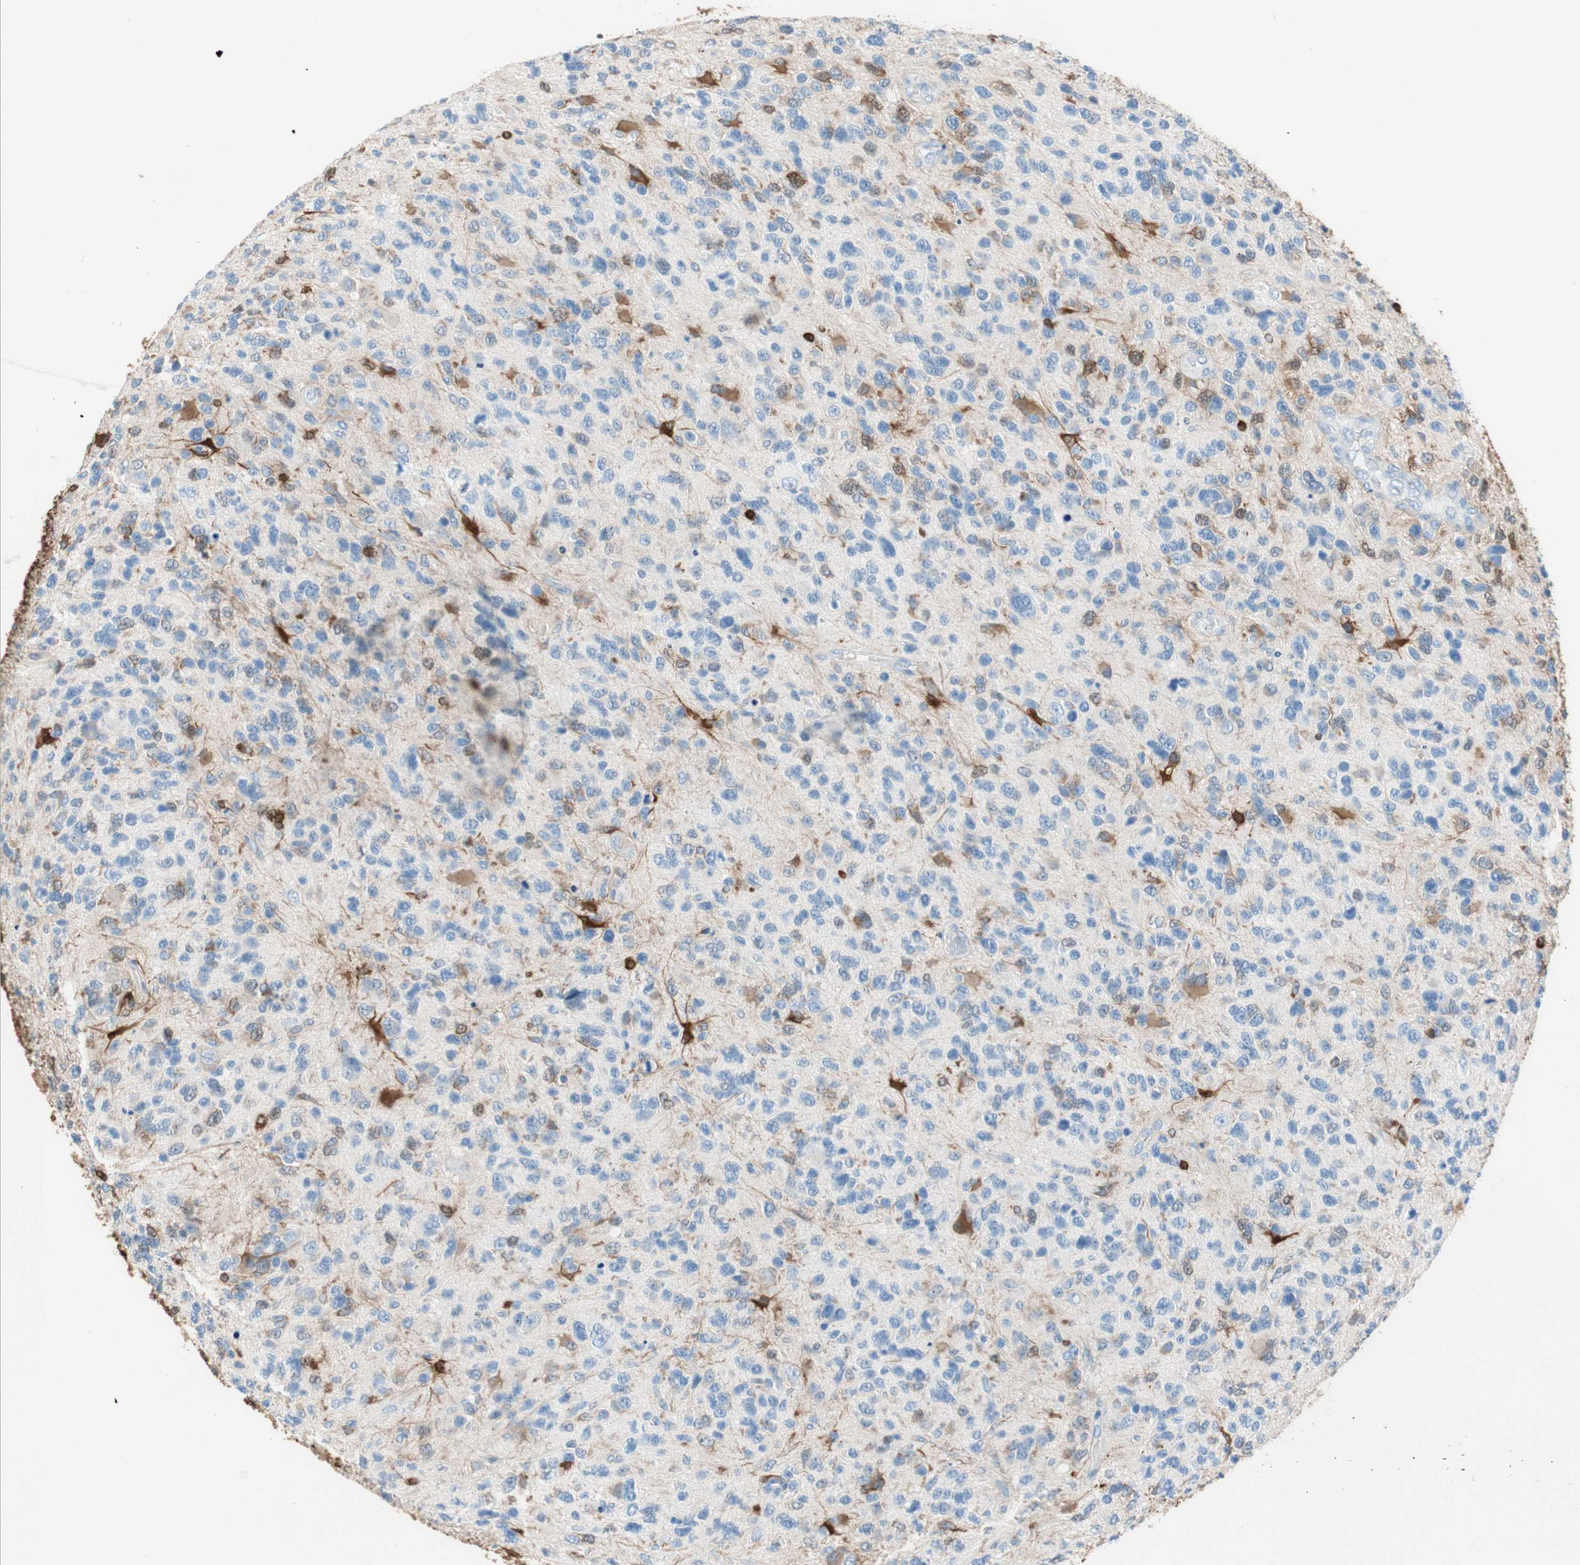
{"staining": {"intensity": "weak", "quantity": "<25%", "location": "cytoplasmic/membranous"}, "tissue": "glioma", "cell_type": "Tumor cells", "image_type": "cancer", "snomed": [{"axis": "morphology", "description": "Glioma, malignant, High grade"}, {"axis": "topography", "description": "Brain"}], "caption": "Tumor cells are negative for protein expression in human malignant high-grade glioma.", "gene": "GLUL", "patient": {"sex": "female", "age": 58}}